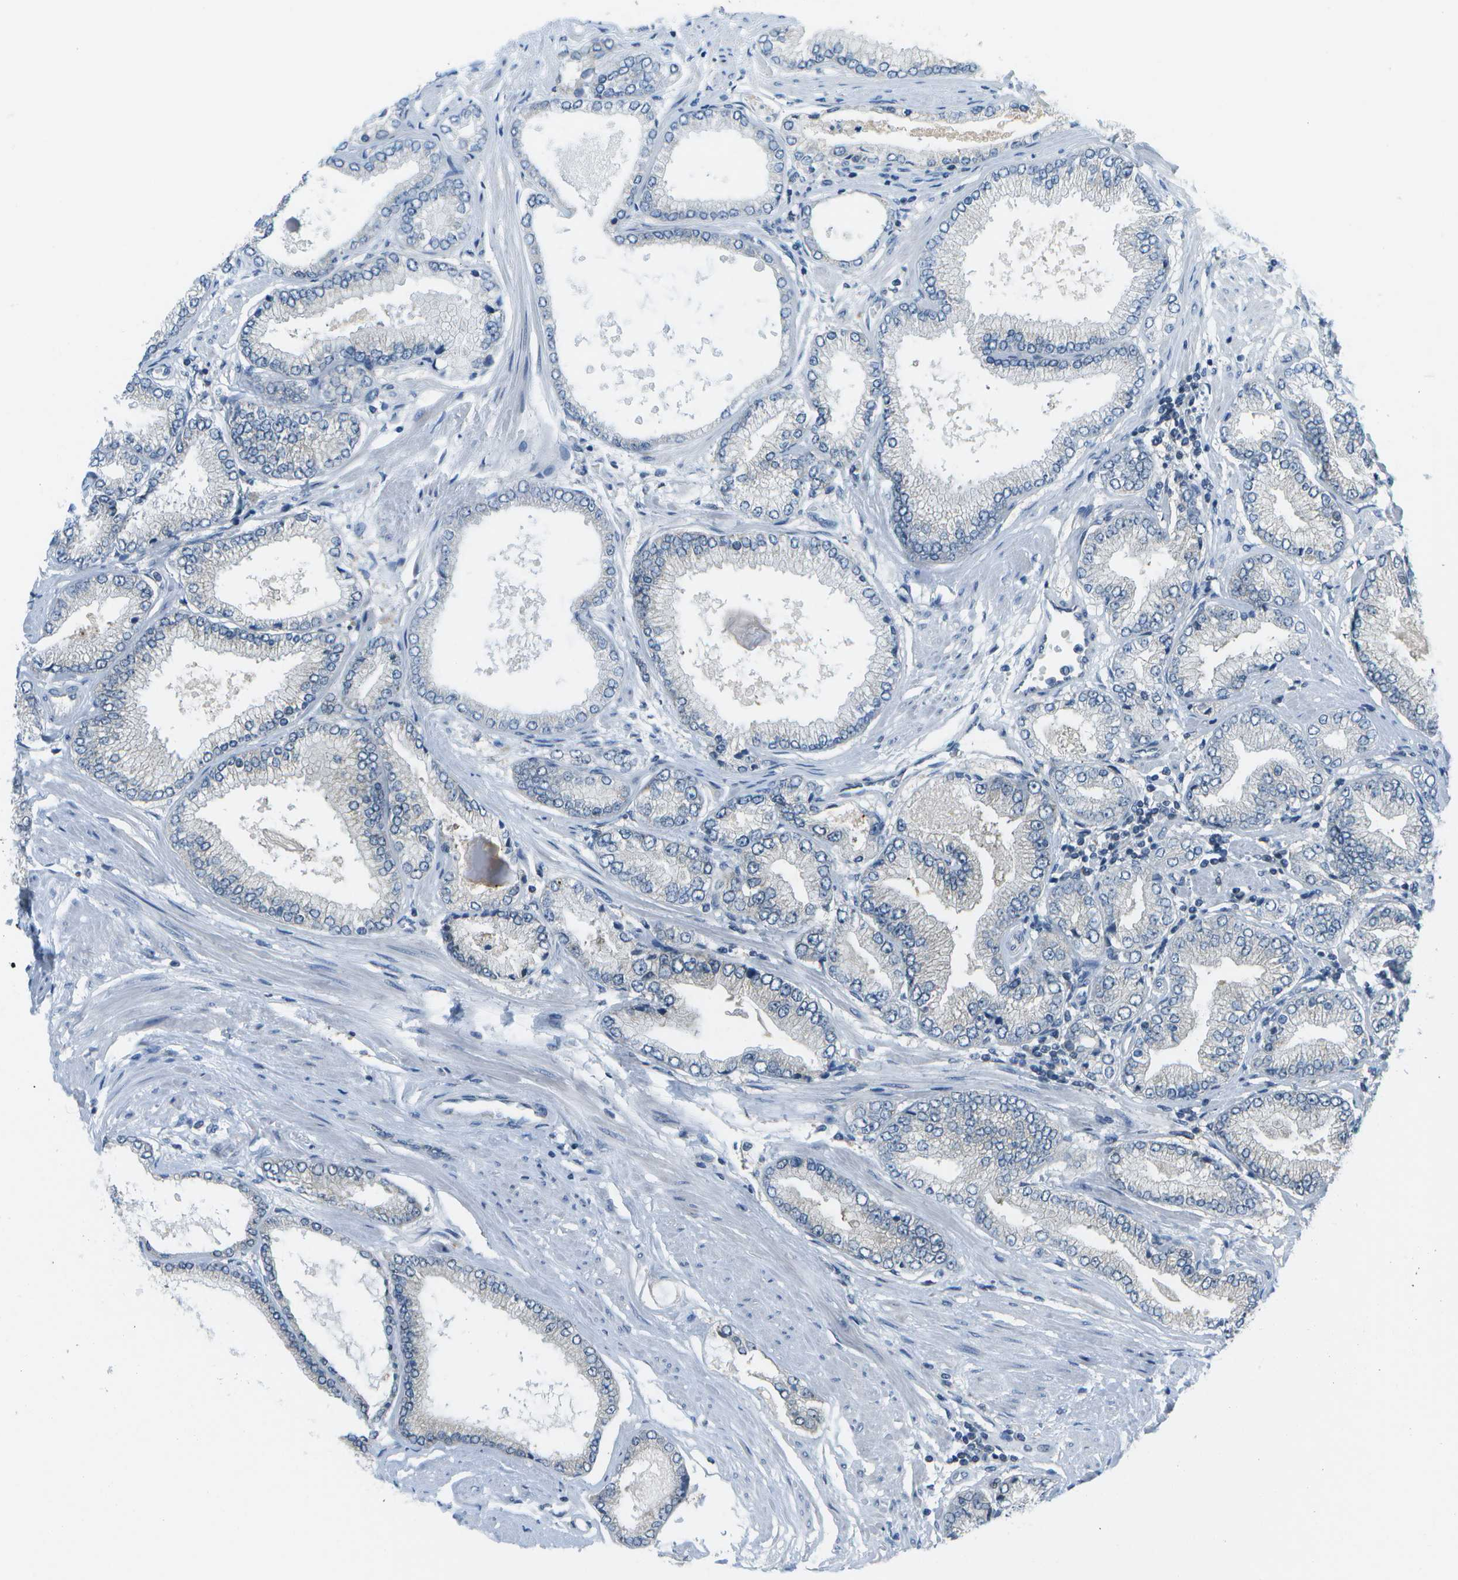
{"staining": {"intensity": "negative", "quantity": "none", "location": "none"}, "tissue": "prostate cancer", "cell_type": "Tumor cells", "image_type": "cancer", "snomed": [{"axis": "morphology", "description": "Adenocarcinoma, High grade"}, {"axis": "topography", "description": "Prostate"}], "caption": "There is no significant positivity in tumor cells of adenocarcinoma (high-grade) (prostate).", "gene": "PITHD1", "patient": {"sex": "male", "age": 61}}